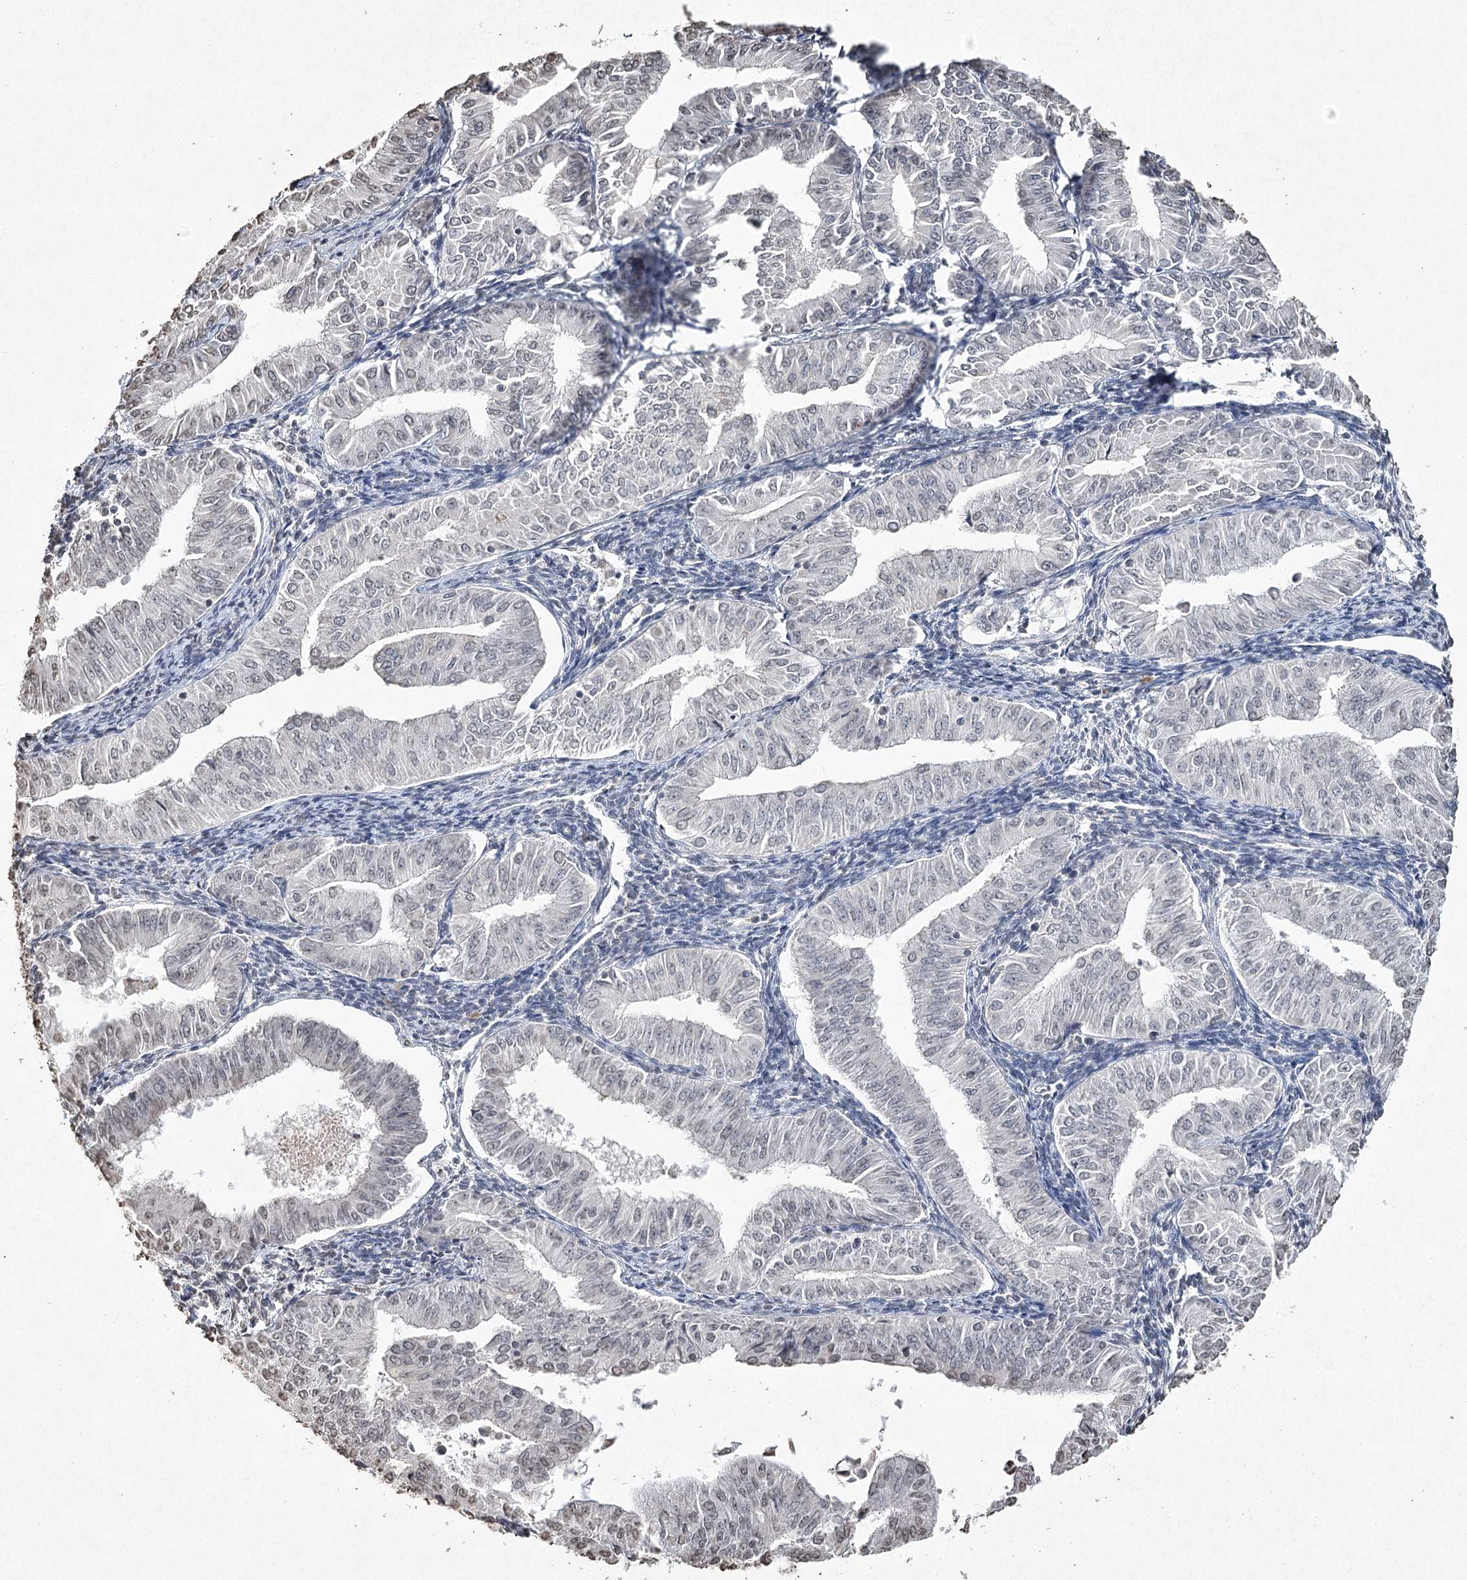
{"staining": {"intensity": "negative", "quantity": "none", "location": "none"}, "tissue": "endometrial cancer", "cell_type": "Tumor cells", "image_type": "cancer", "snomed": [{"axis": "morphology", "description": "Normal tissue, NOS"}, {"axis": "morphology", "description": "Adenocarcinoma, NOS"}, {"axis": "topography", "description": "Endometrium"}], "caption": "Immunohistochemistry of human endometrial cancer reveals no expression in tumor cells. (IHC, brightfield microscopy, high magnification).", "gene": "DMXL1", "patient": {"sex": "female", "age": 53}}